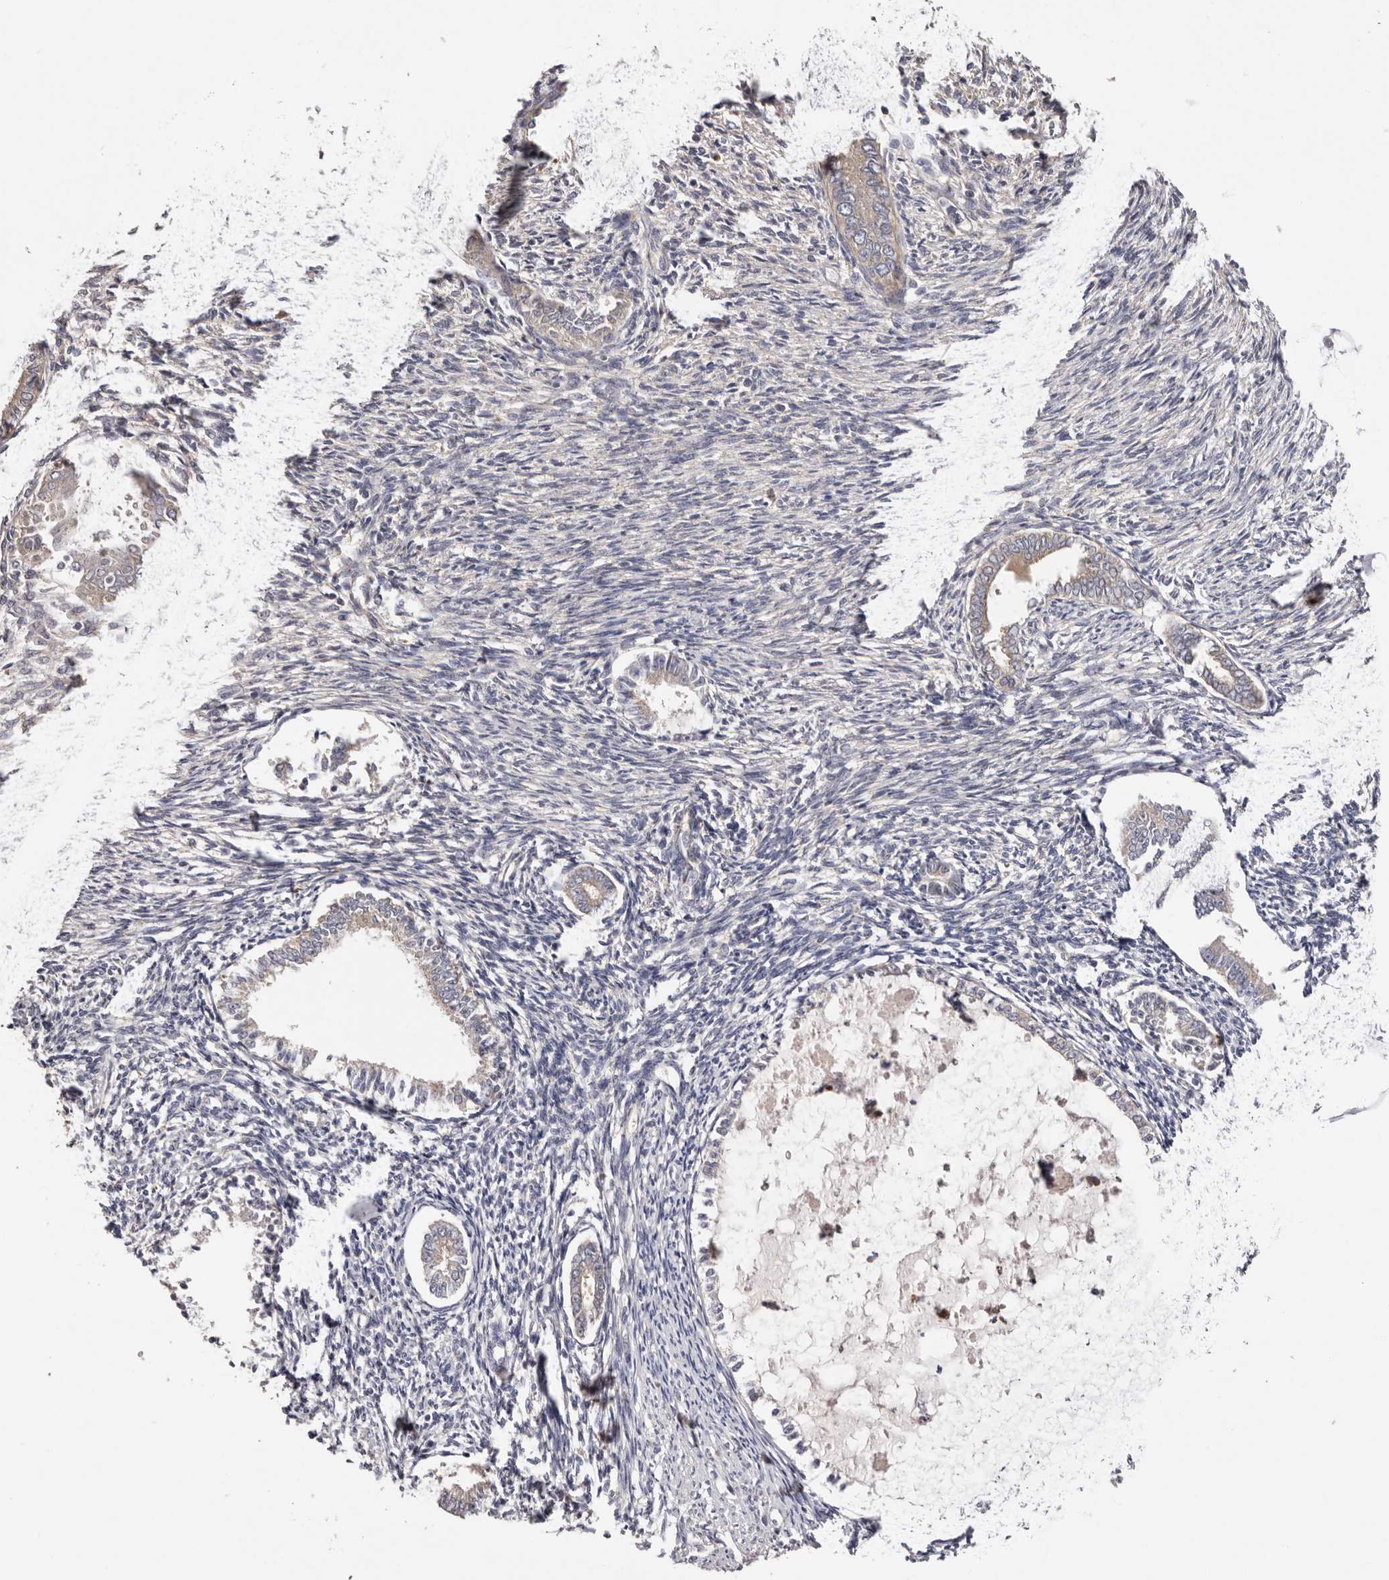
{"staining": {"intensity": "negative", "quantity": "none", "location": "none"}, "tissue": "endometrium", "cell_type": "Cells in endometrial stroma", "image_type": "normal", "snomed": [{"axis": "morphology", "description": "Normal tissue, NOS"}, {"axis": "topography", "description": "Endometrium"}], "caption": "Immunohistochemistry photomicrograph of unremarkable endometrium stained for a protein (brown), which exhibits no expression in cells in endometrial stroma.", "gene": "FAM167B", "patient": {"sex": "female", "age": 56}}